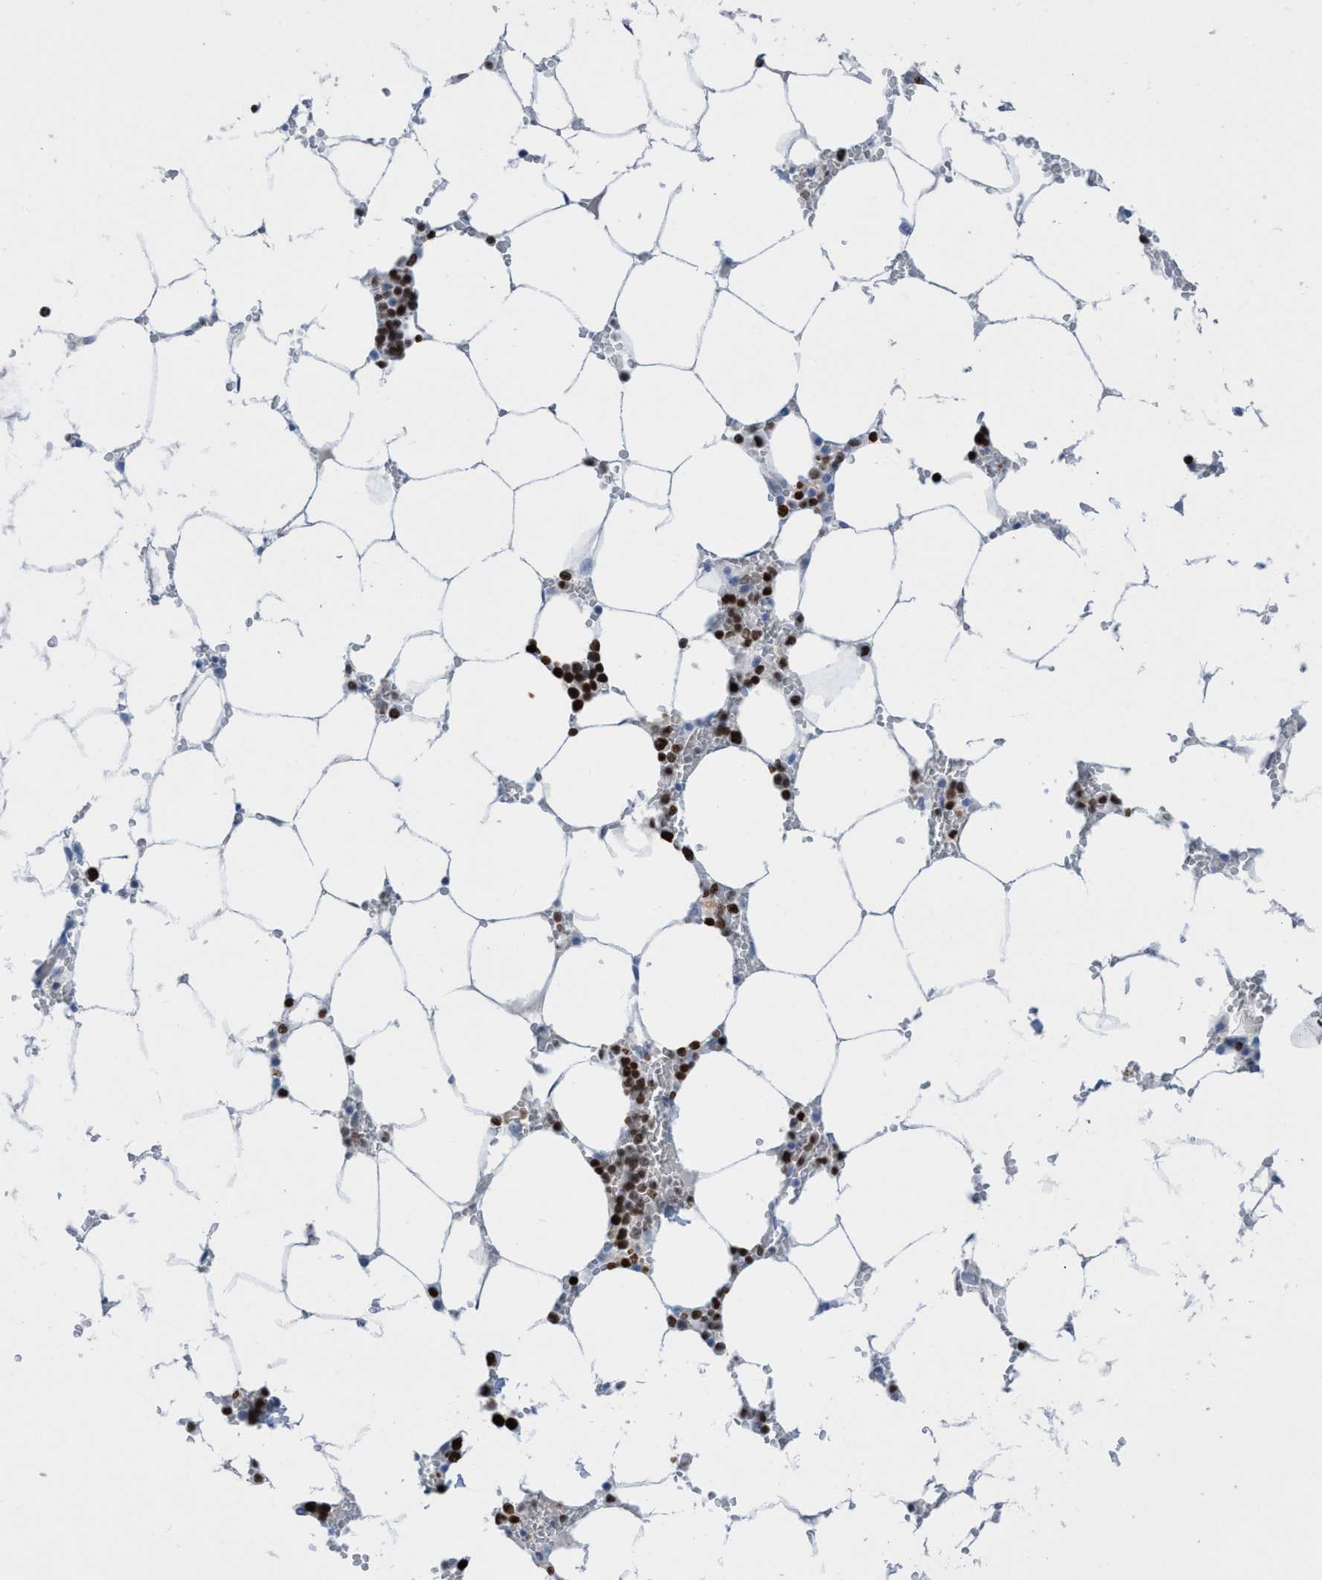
{"staining": {"intensity": "moderate", "quantity": ">75%", "location": "nuclear"}, "tissue": "bone marrow", "cell_type": "Hematopoietic cells", "image_type": "normal", "snomed": [{"axis": "morphology", "description": "Normal tissue, NOS"}, {"axis": "topography", "description": "Bone marrow"}], "caption": "Hematopoietic cells demonstrate medium levels of moderate nuclear expression in approximately >75% of cells in normal bone marrow. Ihc stains the protein of interest in brown and the nuclei are stained blue.", "gene": "CBX2", "patient": {"sex": "male", "age": 70}}